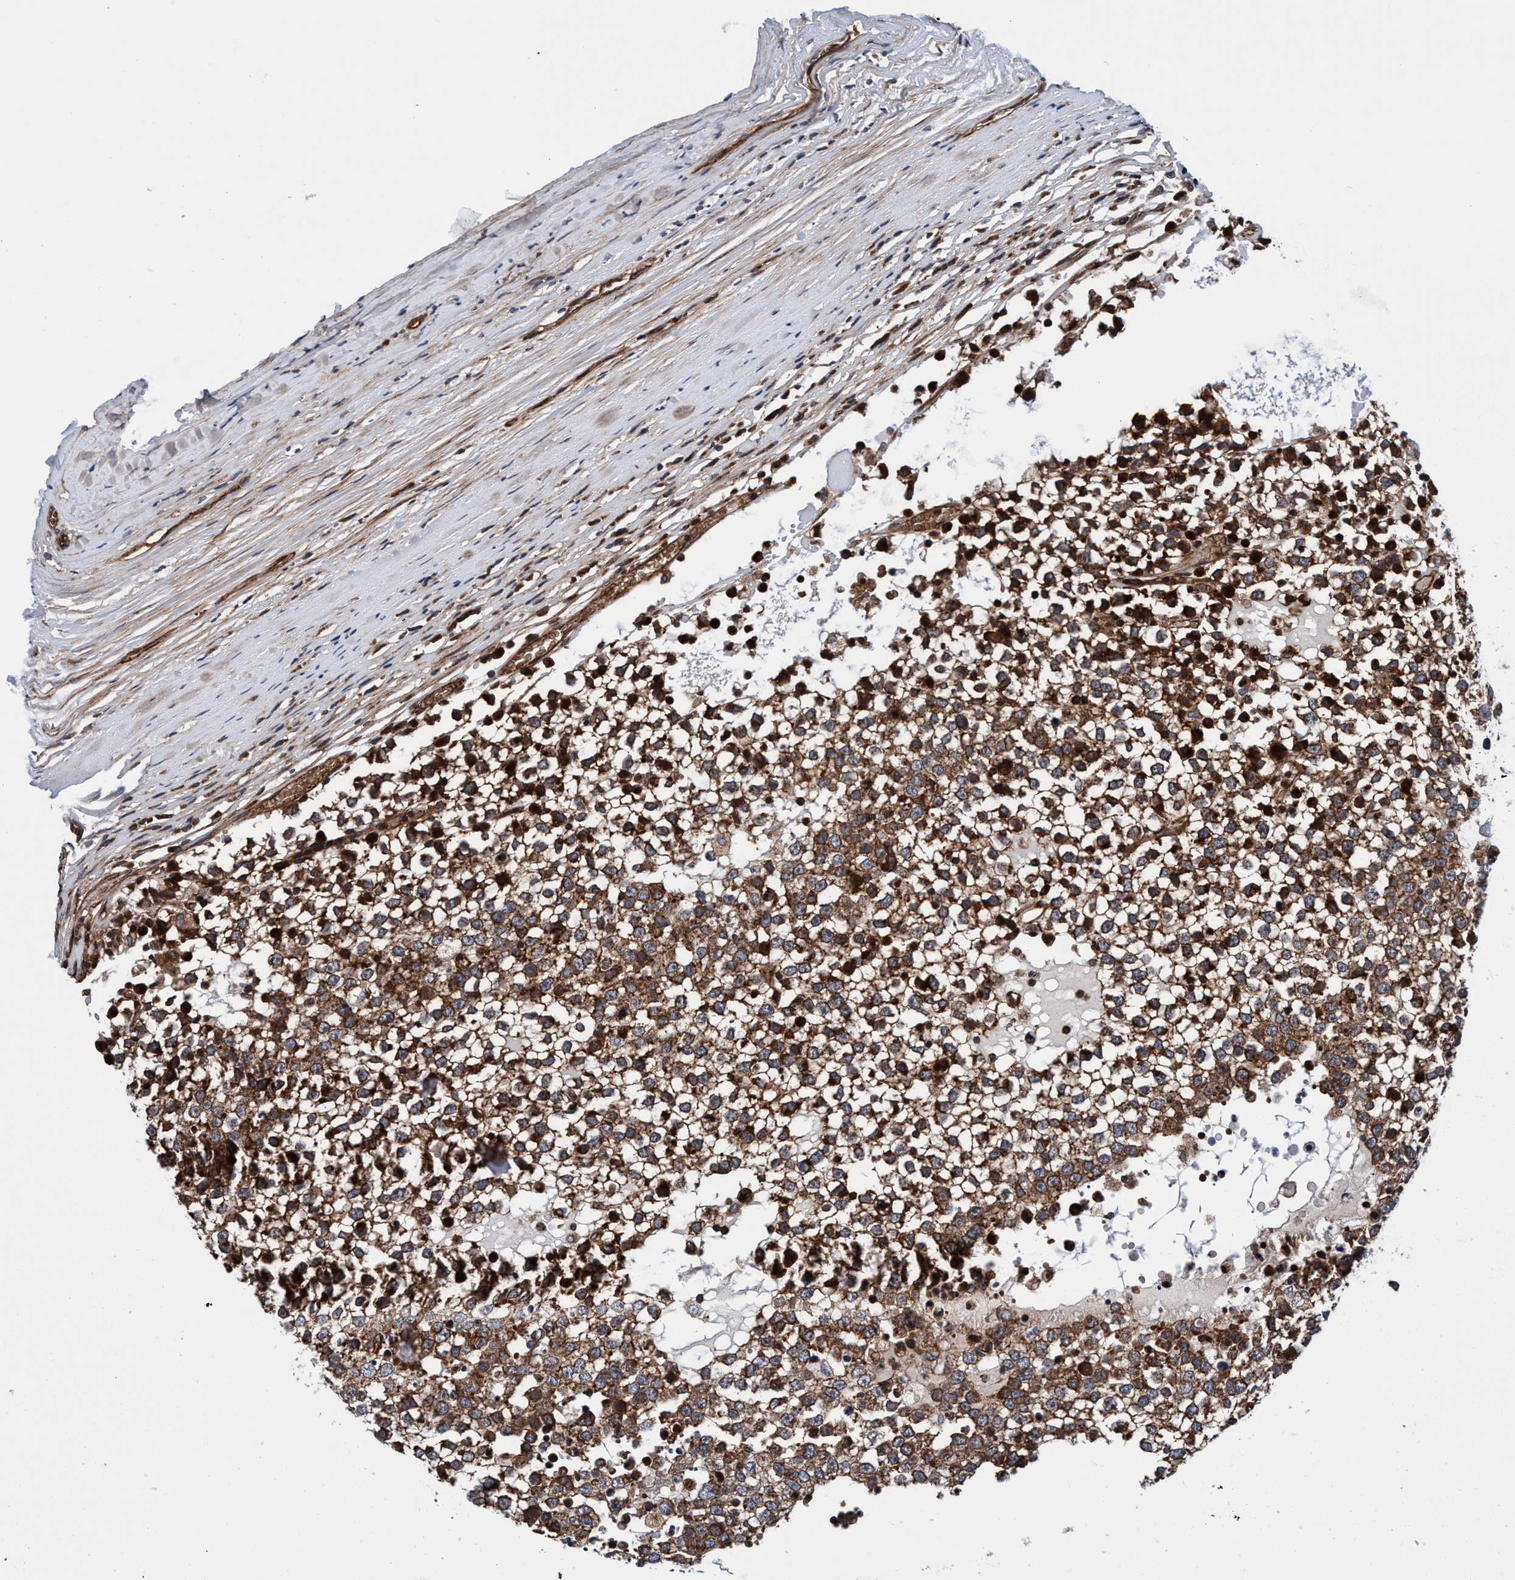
{"staining": {"intensity": "strong", "quantity": ">75%", "location": "cytoplasmic/membranous"}, "tissue": "testis cancer", "cell_type": "Tumor cells", "image_type": "cancer", "snomed": [{"axis": "morphology", "description": "Seminoma, NOS"}, {"axis": "topography", "description": "Testis"}], "caption": "Immunohistochemical staining of human testis seminoma displays strong cytoplasmic/membranous protein staining in about >75% of tumor cells.", "gene": "MCM3AP", "patient": {"sex": "male", "age": 65}}